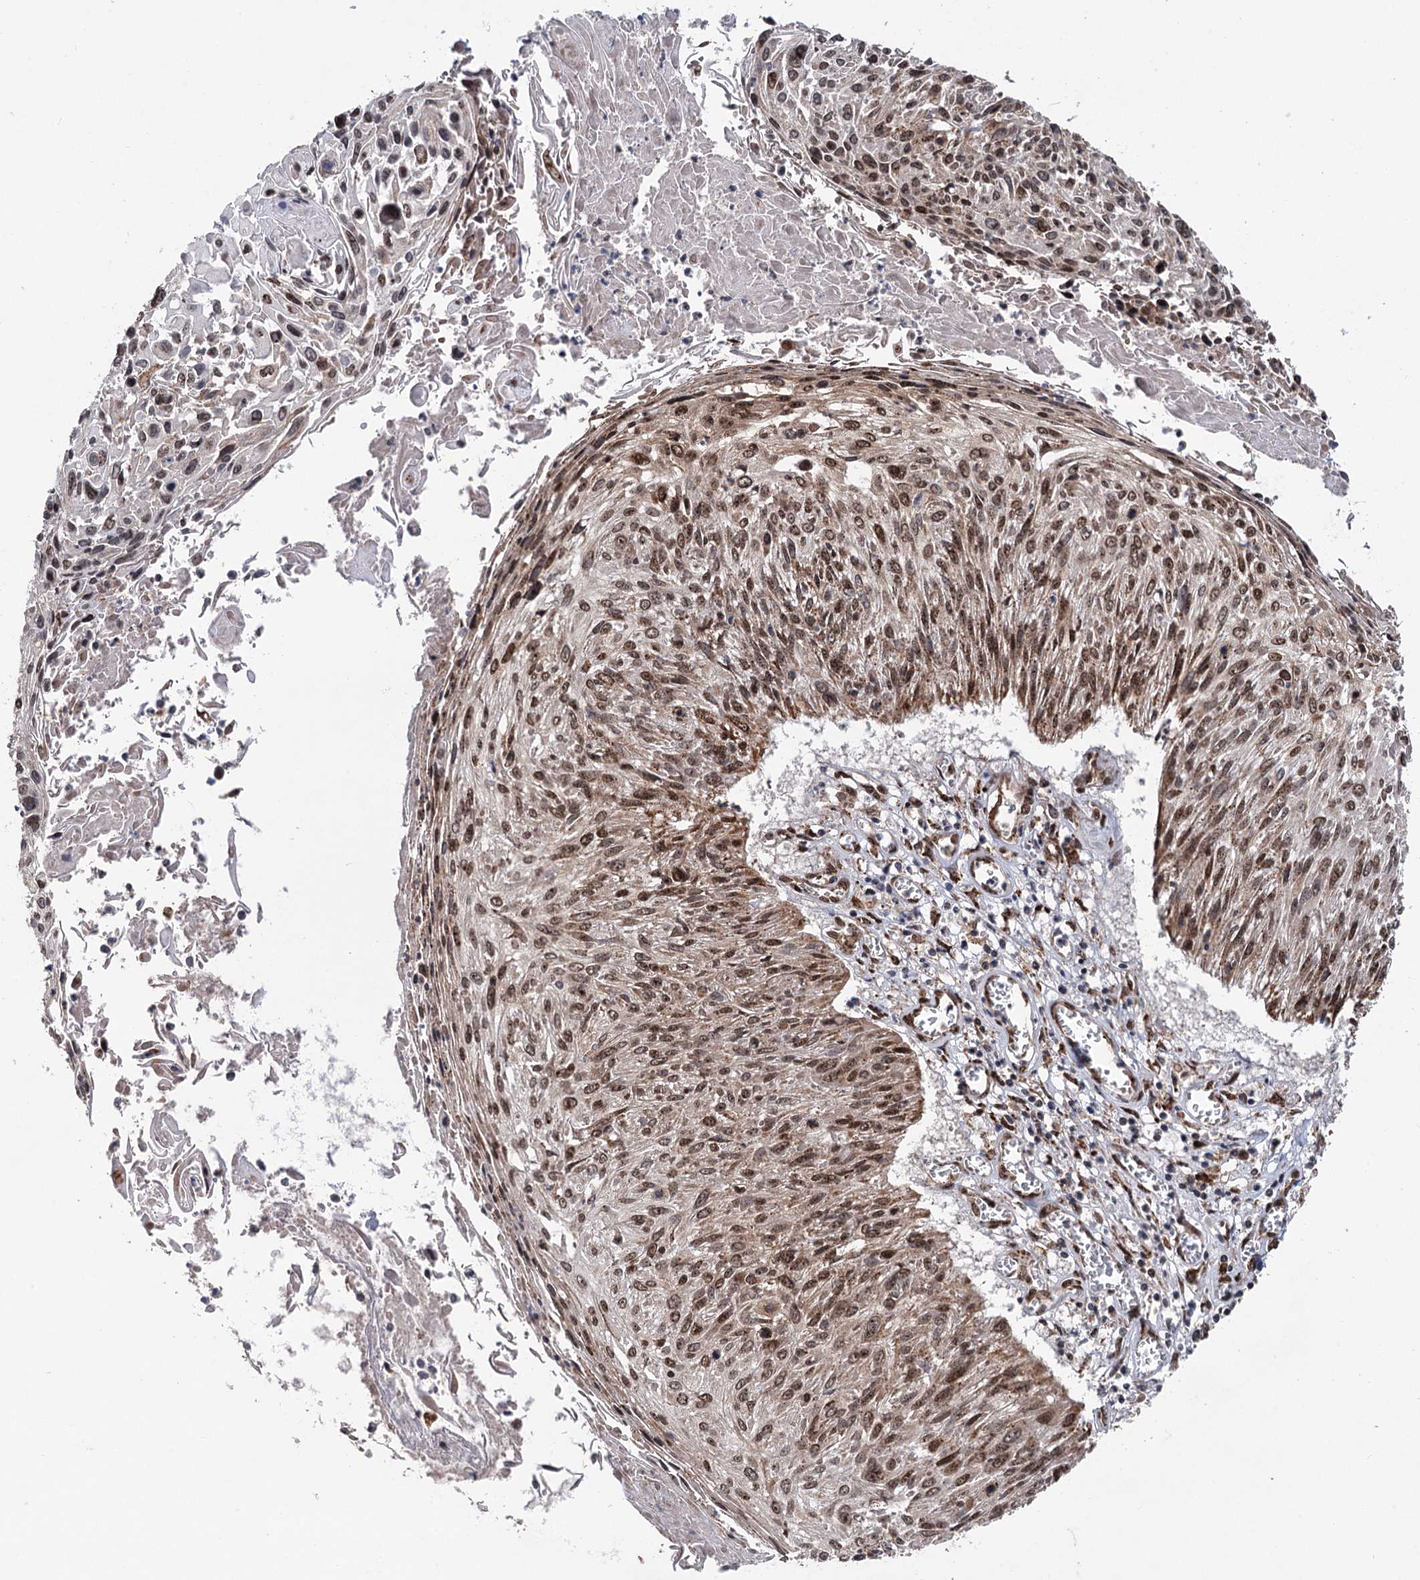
{"staining": {"intensity": "moderate", "quantity": ">75%", "location": "nuclear"}, "tissue": "cervical cancer", "cell_type": "Tumor cells", "image_type": "cancer", "snomed": [{"axis": "morphology", "description": "Squamous cell carcinoma, NOS"}, {"axis": "topography", "description": "Cervix"}], "caption": "About >75% of tumor cells in cervical cancer (squamous cell carcinoma) show moderate nuclear protein staining as visualized by brown immunohistochemical staining.", "gene": "MESD", "patient": {"sex": "female", "age": 51}}